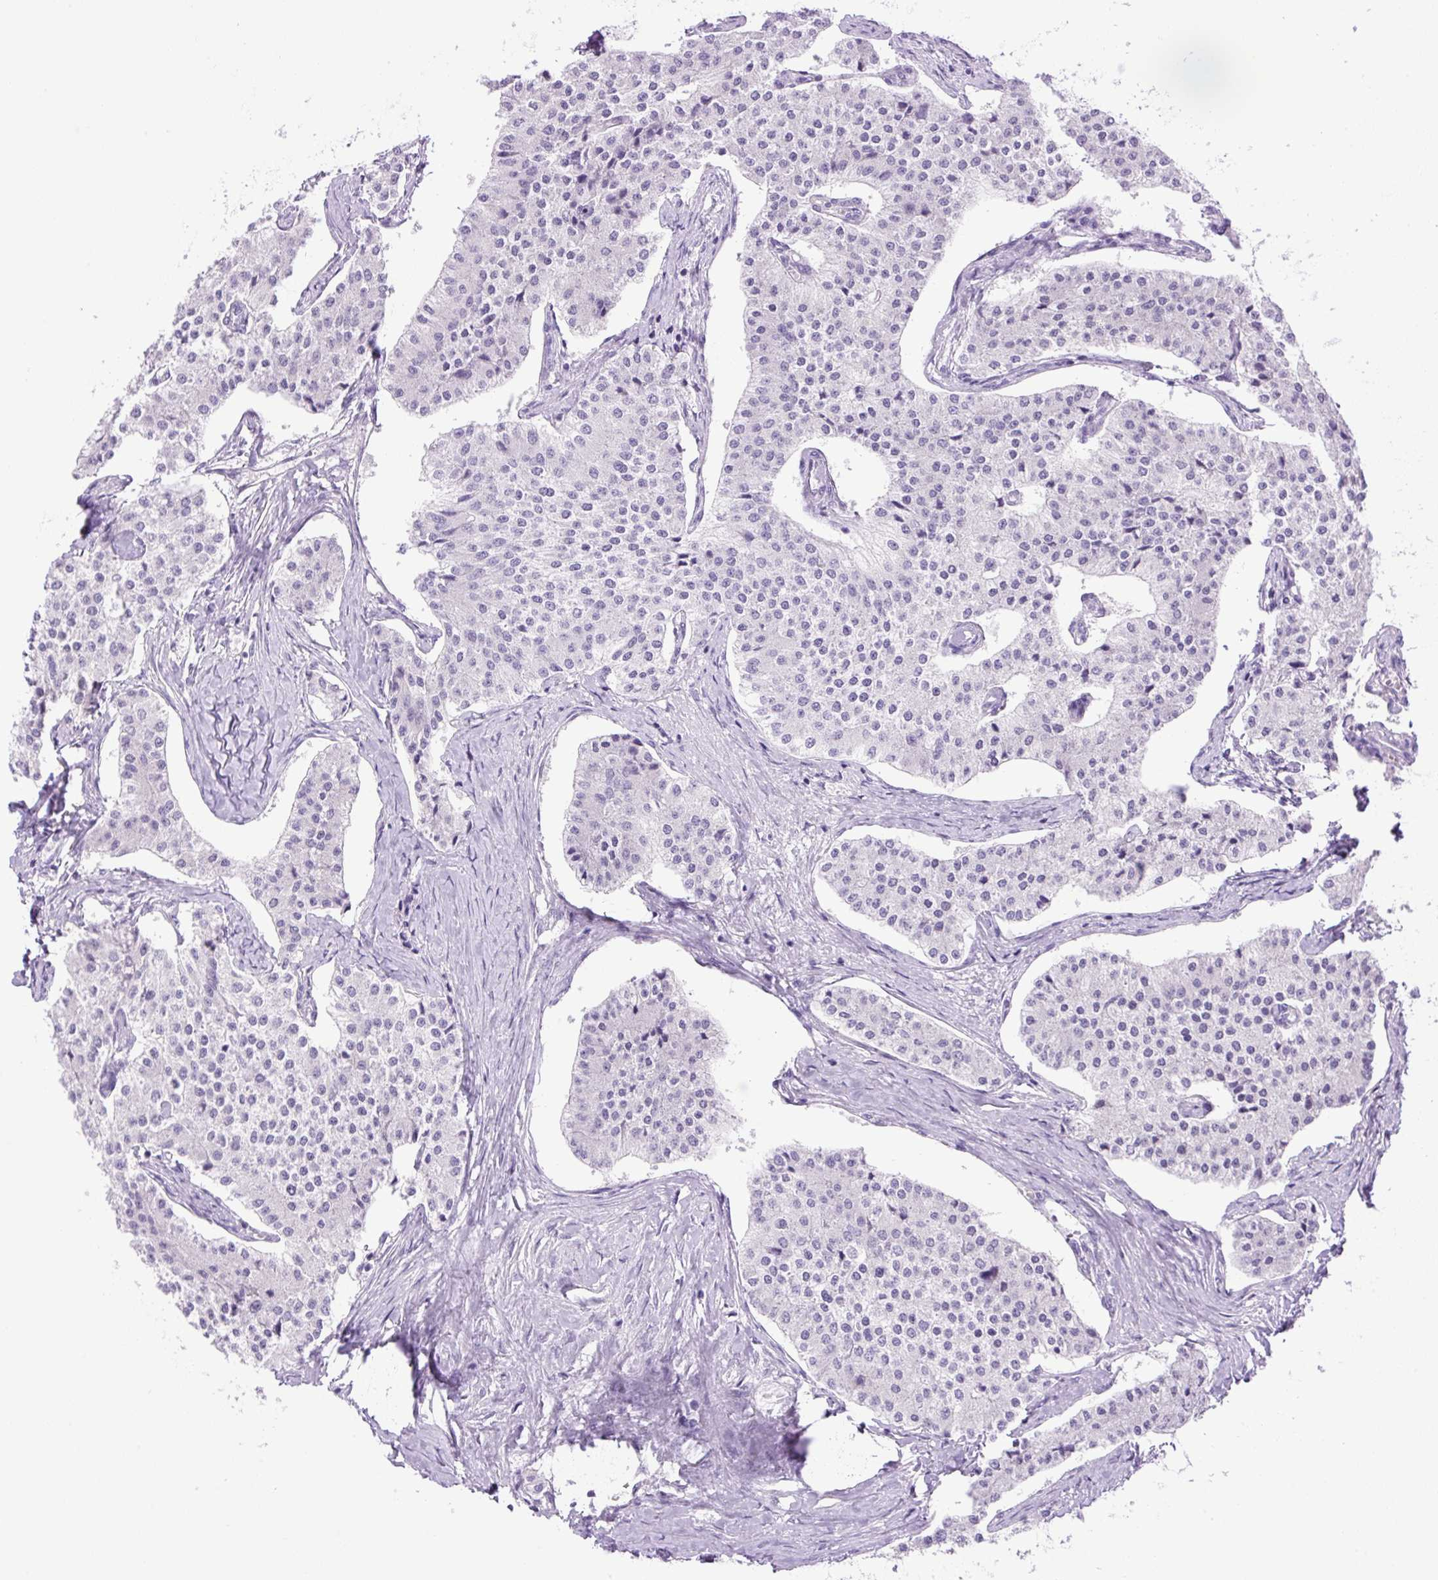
{"staining": {"intensity": "negative", "quantity": "none", "location": "none"}, "tissue": "carcinoid", "cell_type": "Tumor cells", "image_type": "cancer", "snomed": [{"axis": "morphology", "description": "Carcinoid, malignant, NOS"}, {"axis": "topography", "description": "Colon"}], "caption": "Protein analysis of malignant carcinoid exhibits no significant expression in tumor cells.", "gene": "KPNA1", "patient": {"sex": "female", "age": 52}}